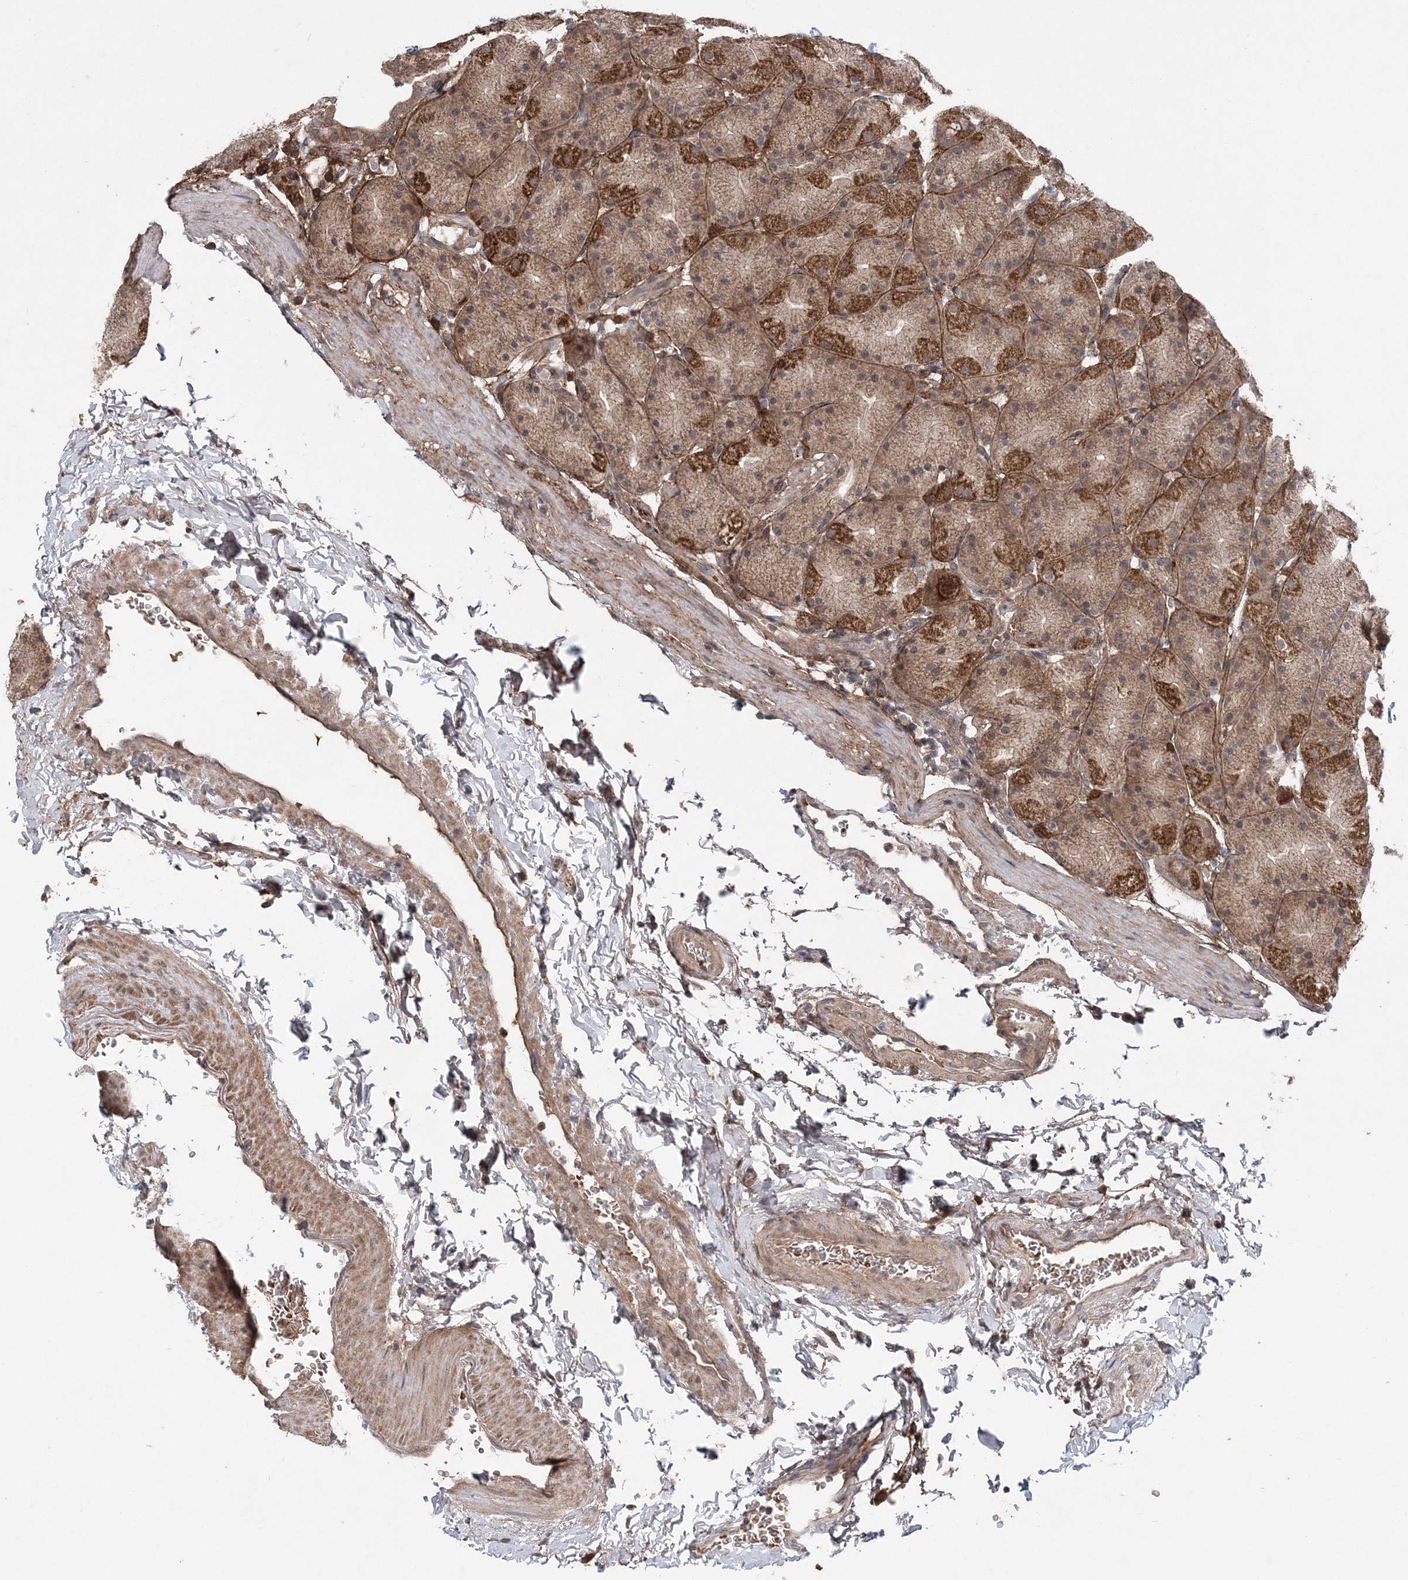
{"staining": {"intensity": "strong", "quantity": "25%-75%", "location": "cytoplasmic/membranous"}, "tissue": "stomach", "cell_type": "Glandular cells", "image_type": "normal", "snomed": [{"axis": "morphology", "description": "Normal tissue, NOS"}, {"axis": "topography", "description": "Stomach, upper"}, {"axis": "topography", "description": "Stomach"}], "caption": "A high-resolution histopathology image shows immunohistochemistry (IHC) staining of normal stomach, which exhibits strong cytoplasmic/membranous expression in approximately 25%-75% of glandular cells.", "gene": "HMGCS1", "patient": {"sex": "male", "age": 48}}